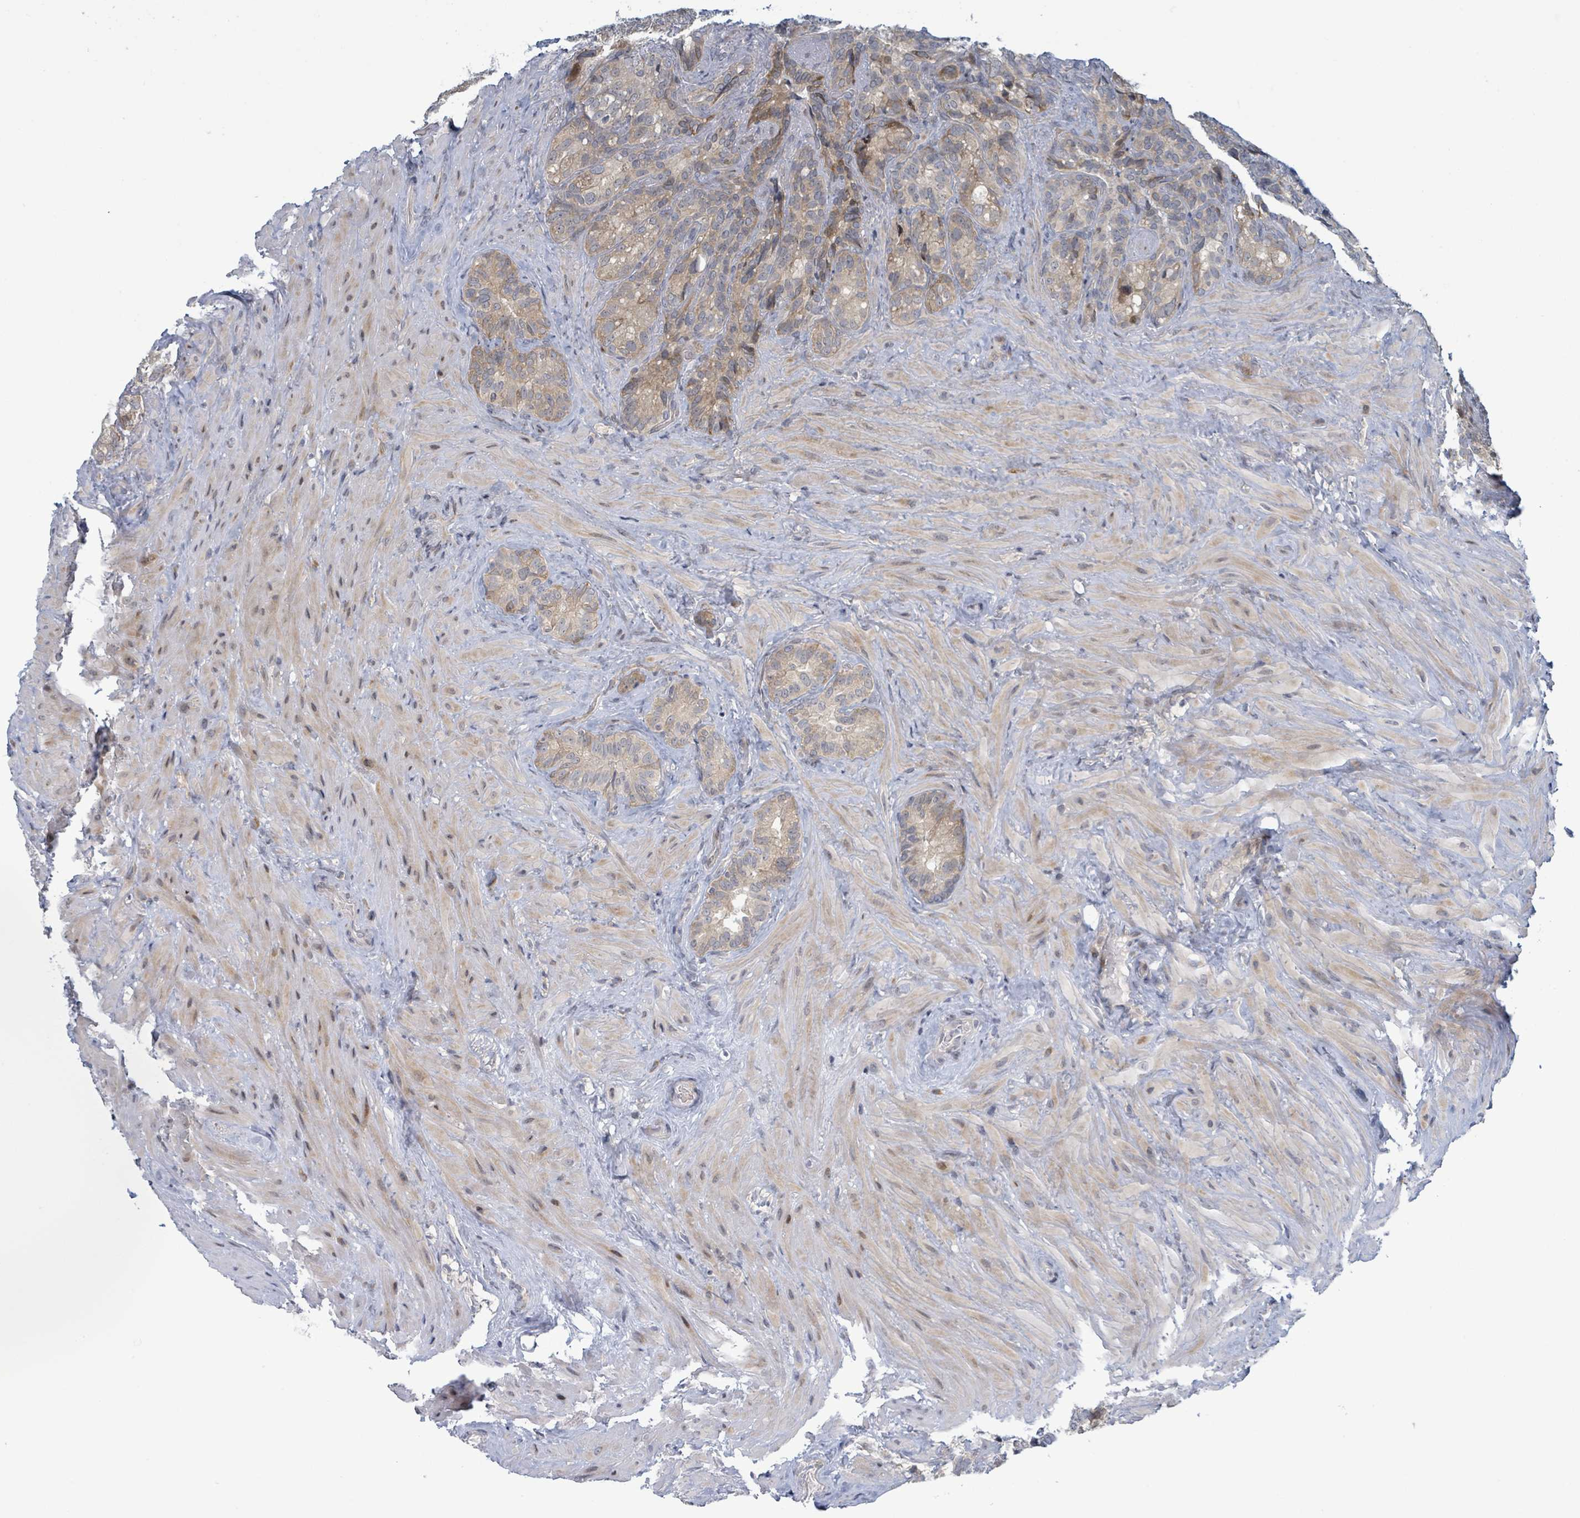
{"staining": {"intensity": "moderate", "quantity": "25%-75%", "location": "cytoplasmic/membranous"}, "tissue": "seminal vesicle", "cell_type": "Glandular cells", "image_type": "normal", "snomed": [{"axis": "morphology", "description": "Normal tissue, NOS"}, {"axis": "topography", "description": "Seminal veicle"}], "caption": "Immunohistochemical staining of unremarkable seminal vesicle demonstrates 25%-75% levels of moderate cytoplasmic/membranous protein expression in about 25%-75% of glandular cells. The staining is performed using DAB (3,3'-diaminobenzidine) brown chromogen to label protein expression. The nuclei are counter-stained blue using hematoxylin.", "gene": "RPL32", "patient": {"sex": "male", "age": 62}}